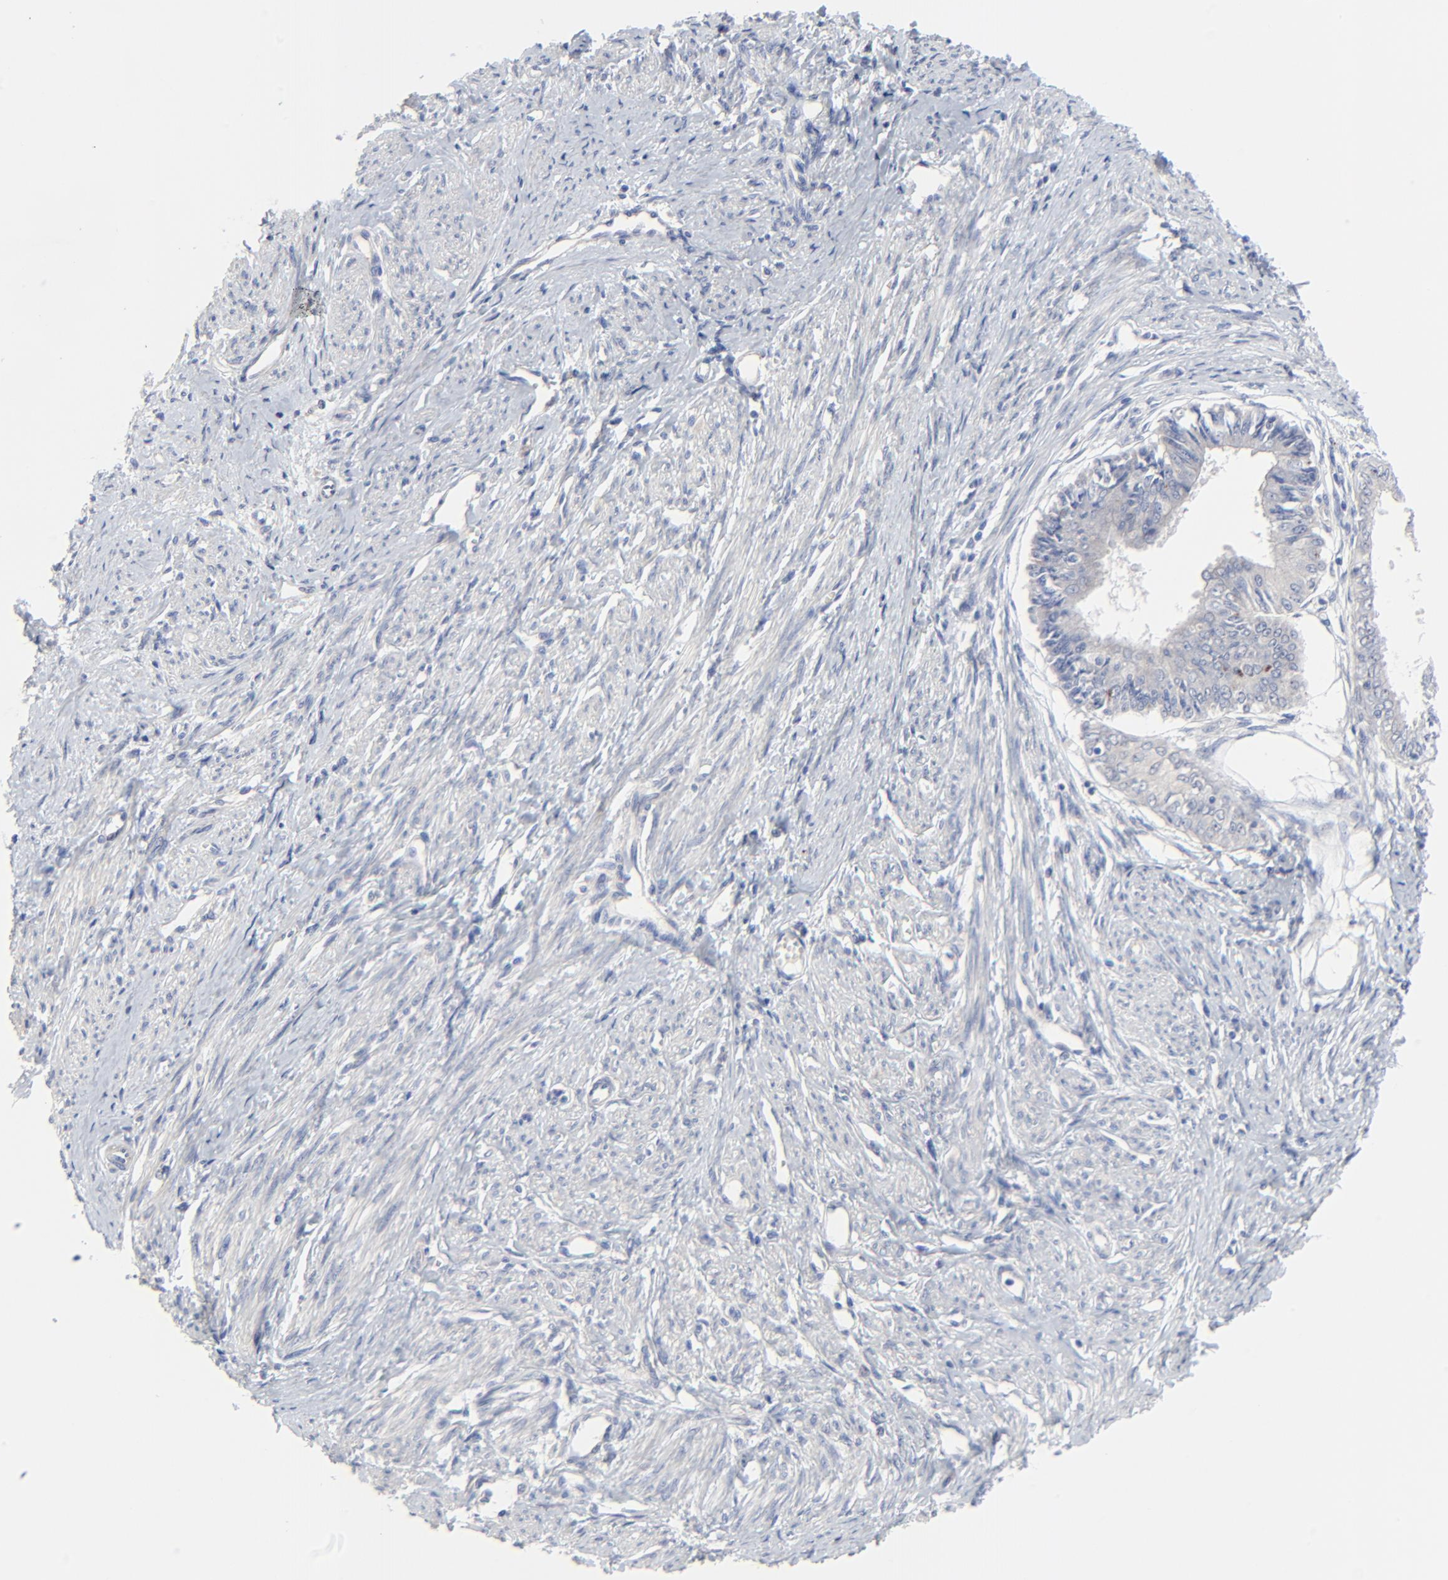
{"staining": {"intensity": "negative", "quantity": "none", "location": "none"}, "tissue": "endometrial cancer", "cell_type": "Tumor cells", "image_type": "cancer", "snomed": [{"axis": "morphology", "description": "Adenocarcinoma, NOS"}, {"axis": "topography", "description": "Endometrium"}], "caption": "Immunohistochemistry (IHC) image of adenocarcinoma (endometrial) stained for a protein (brown), which reveals no staining in tumor cells. Brightfield microscopy of immunohistochemistry stained with DAB (3,3'-diaminobenzidine) (brown) and hematoxylin (blue), captured at high magnification.", "gene": "DHRSX", "patient": {"sex": "female", "age": 76}}